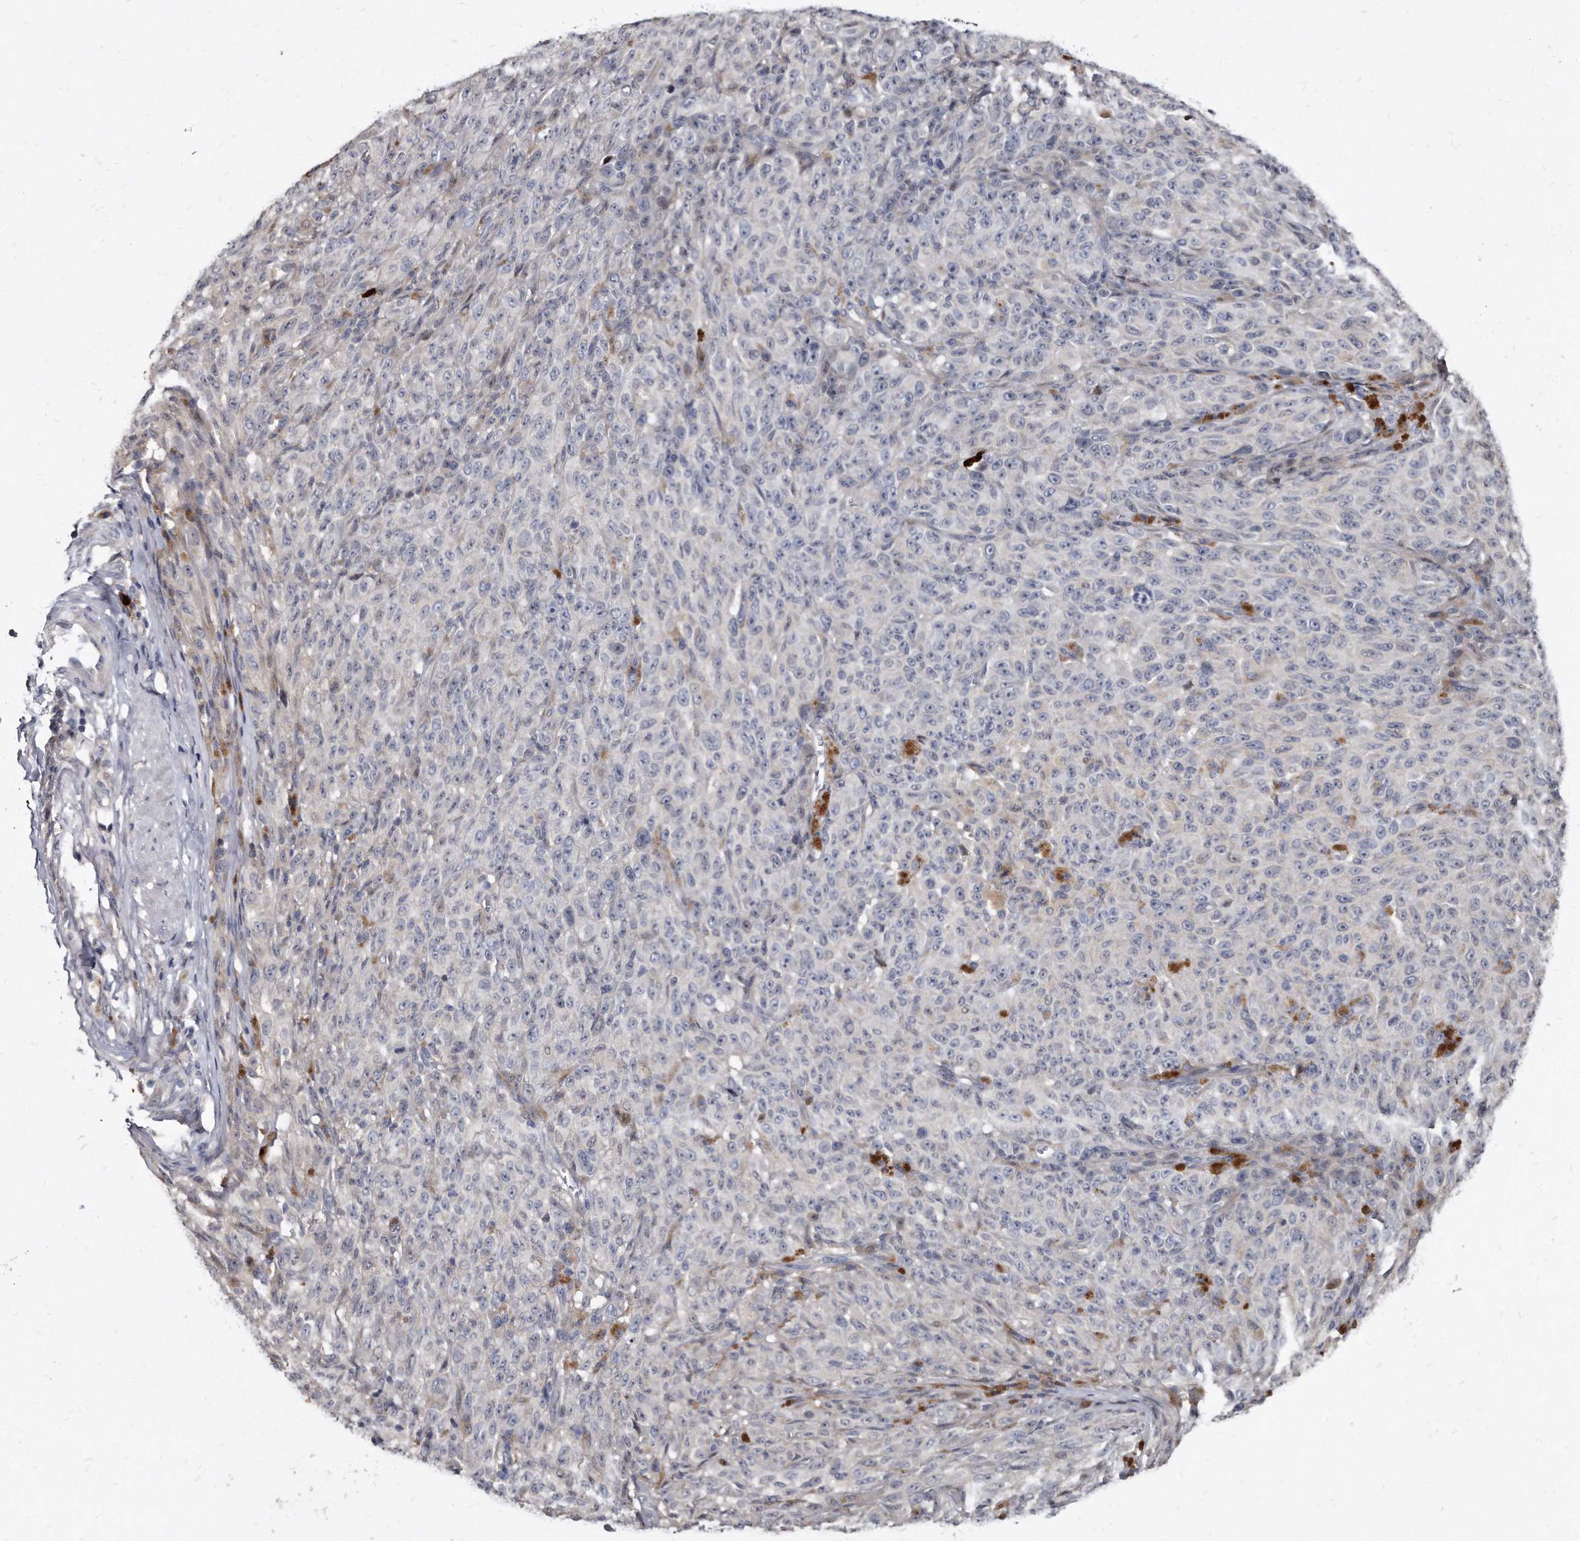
{"staining": {"intensity": "negative", "quantity": "none", "location": "none"}, "tissue": "melanoma", "cell_type": "Tumor cells", "image_type": "cancer", "snomed": [{"axis": "morphology", "description": "Malignant melanoma, NOS"}, {"axis": "topography", "description": "Skin"}], "caption": "This is an IHC histopathology image of malignant melanoma. There is no expression in tumor cells.", "gene": "KLHDC3", "patient": {"sex": "female", "age": 82}}